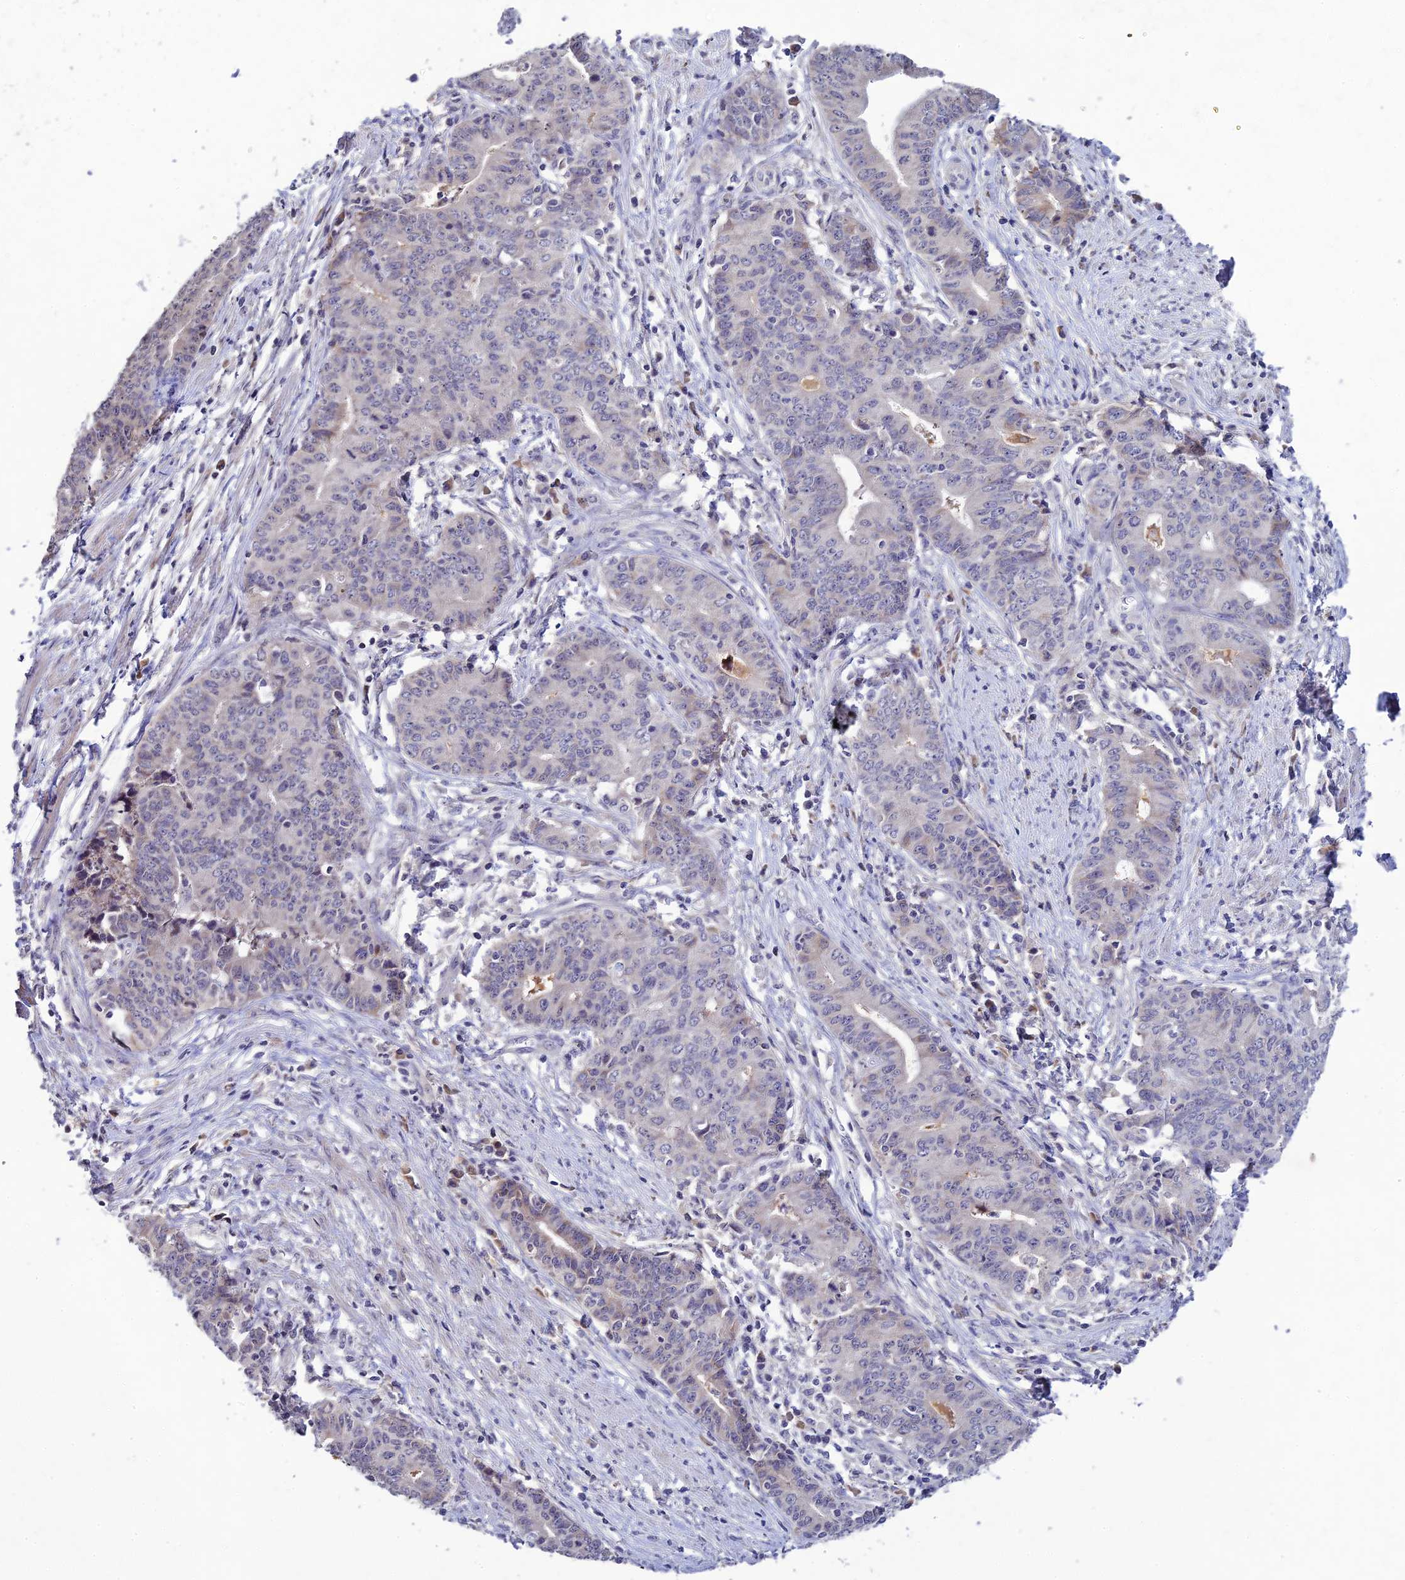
{"staining": {"intensity": "negative", "quantity": "none", "location": "none"}, "tissue": "endometrial cancer", "cell_type": "Tumor cells", "image_type": "cancer", "snomed": [{"axis": "morphology", "description": "Adenocarcinoma, NOS"}, {"axis": "topography", "description": "Endometrium"}], "caption": "This is a histopathology image of IHC staining of endometrial cancer (adenocarcinoma), which shows no positivity in tumor cells.", "gene": "CHST5", "patient": {"sex": "female", "age": 59}}